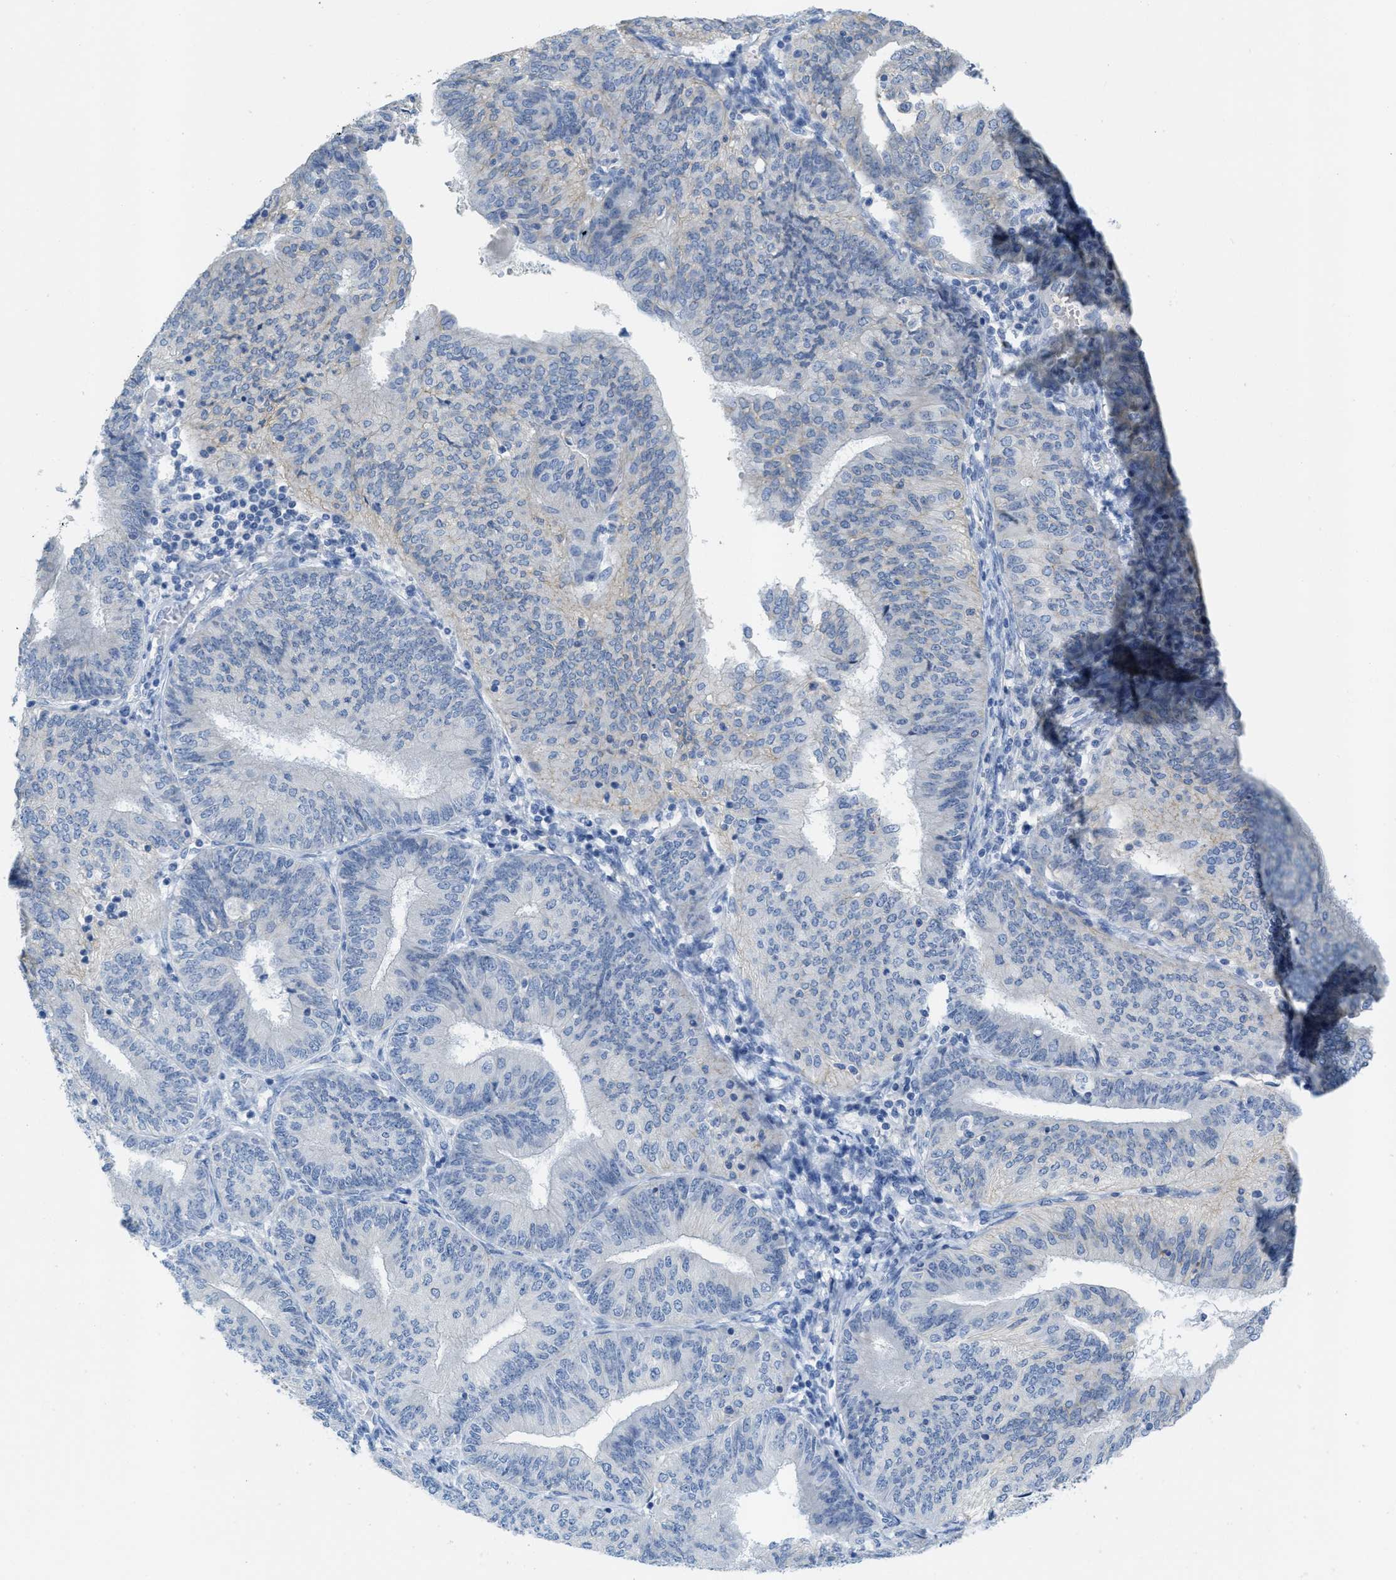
{"staining": {"intensity": "negative", "quantity": "none", "location": "none"}, "tissue": "endometrial cancer", "cell_type": "Tumor cells", "image_type": "cancer", "snomed": [{"axis": "morphology", "description": "Adenocarcinoma, NOS"}, {"axis": "topography", "description": "Endometrium"}], "caption": "Tumor cells are negative for brown protein staining in endometrial cancer (adenocarcinoma).", "gene": "CNNM4", "patient": {"sex": "female", "age": 58}}